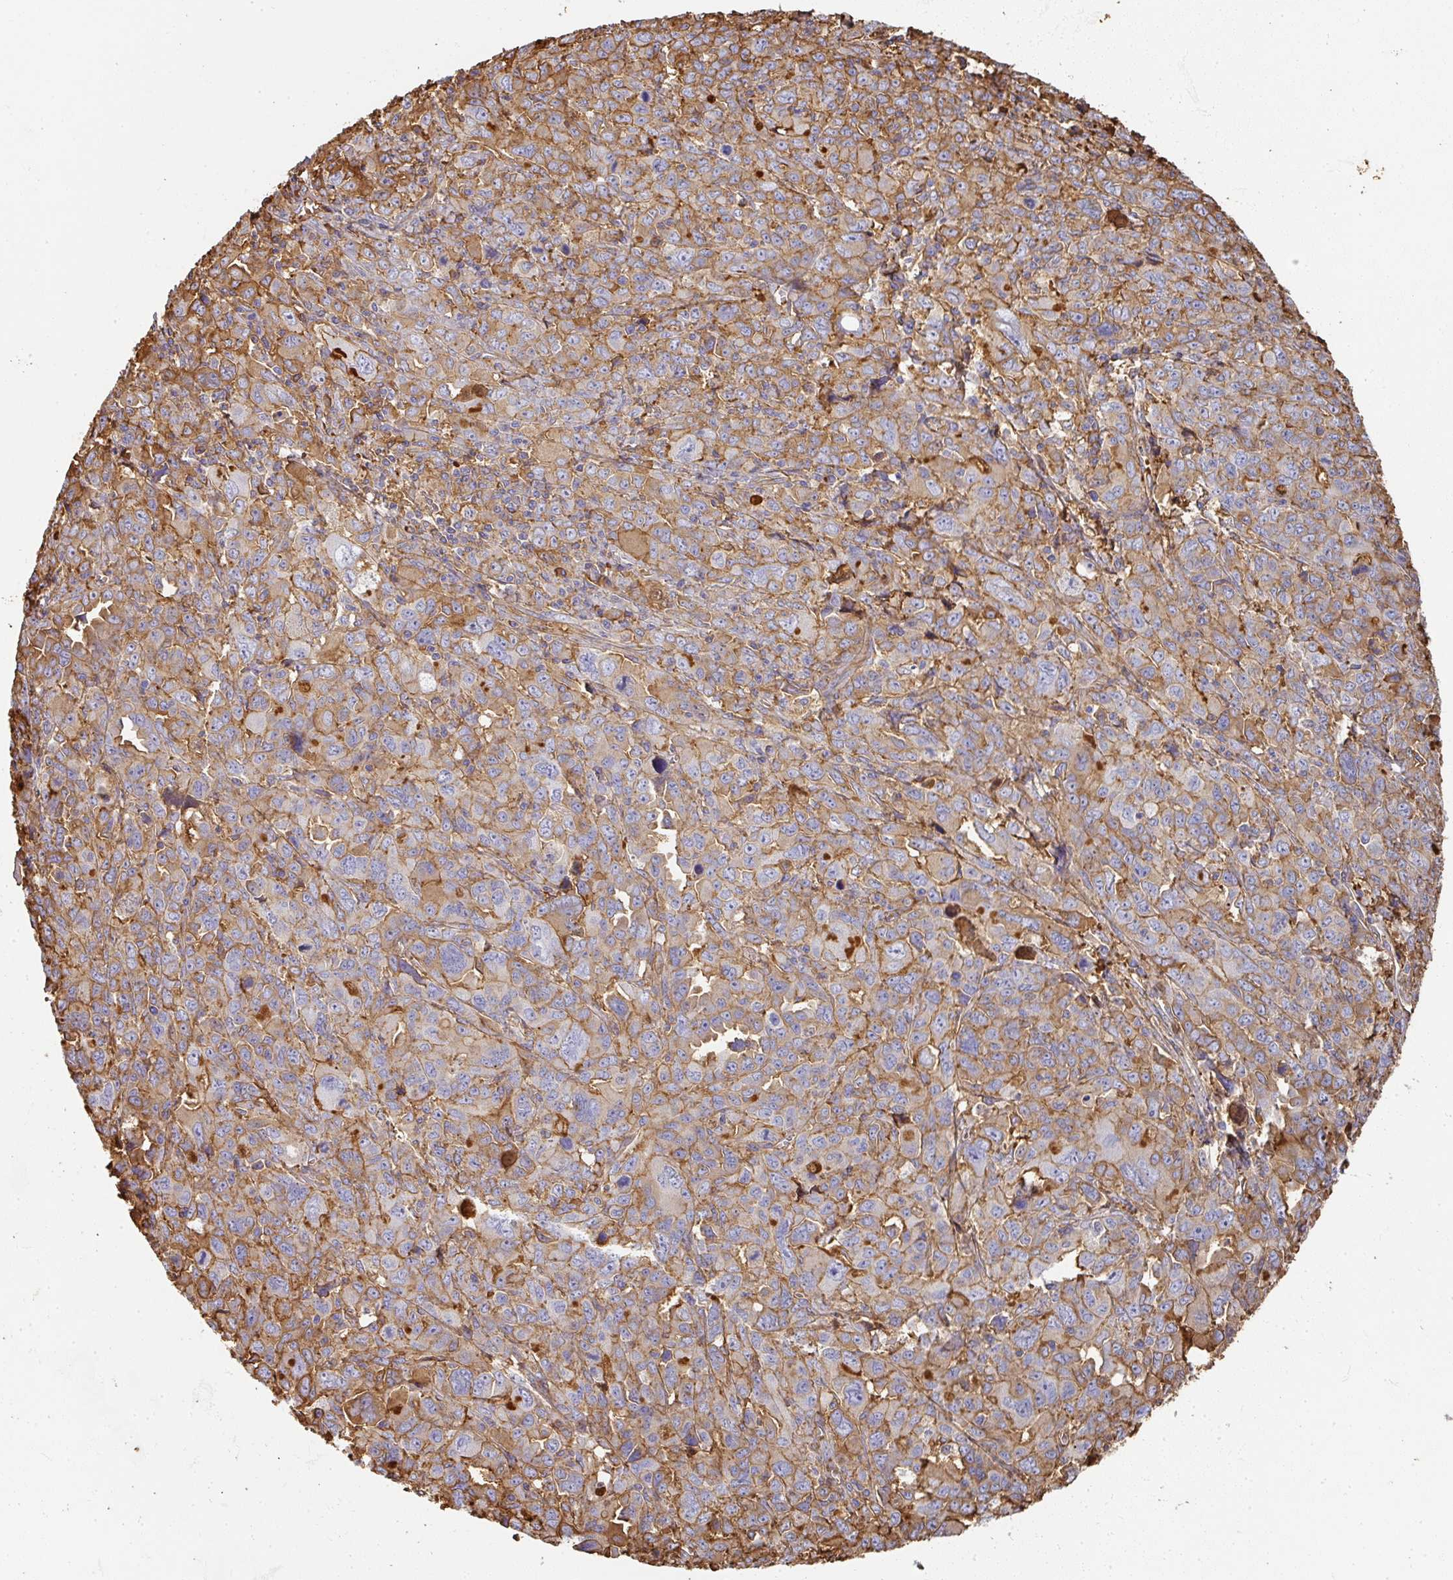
{"staining": {"intensity": "moderate", "quantity": ">75%", "location": "cytoplasmic/membranous,nuclear"}, "tissue": "ovarian cancer", "cell_type": "Tumor cells", "image_type": "cancer", "snomed": [{"axis": "morphology", "description": "Adenocarcinoma, NOS"}, {"axis": "morphology", "description": "Carcinoma, endometroid"}, {"axis": "topography", "description": "Ovary"}], "caption": "A brown stain shows moderate cytoplasmic/membranous and nuclear positivity of a protein in ovarian cancer tumor cells.", "gene": "ALB", "patient": {"sex": "female", "age": 72}}